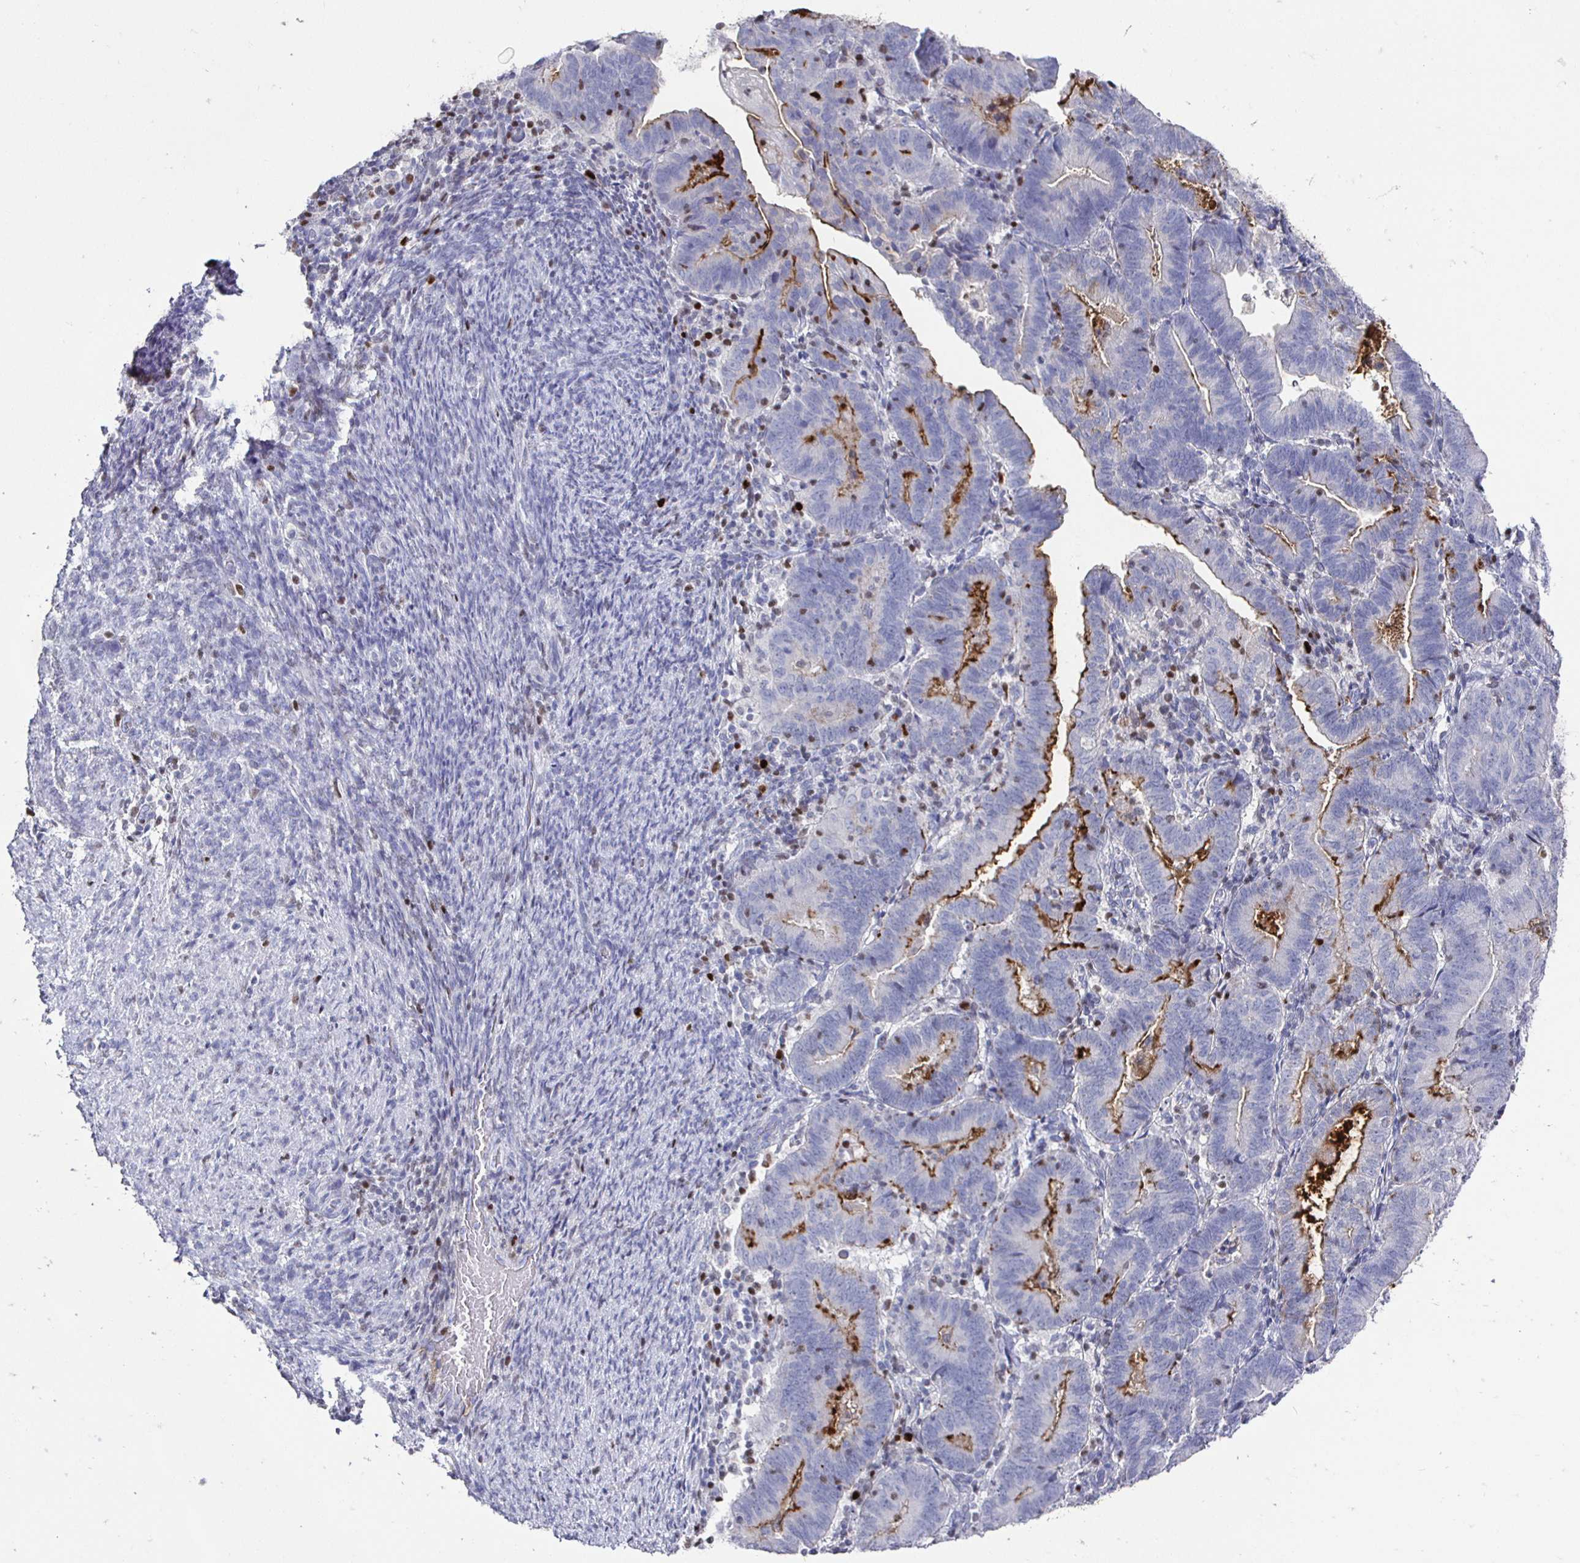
{"staining": {"intensity": "moderate", "quantity": "25%-75%", "location": "cytoplasmic/membranous"}, "tissue": "endometrial cancer", "cell_type": "Tumor cells", "image_type": "cancer", "snomed": [{"axis": "morphology", "description": "Adenocarcinoma, NOS"}, {"axis": "topography", "description": "Endometrium"}], "caption": "Immunohistochemistry (IHC) of human adenocarcinoma (endometrial) shows medium levels of moderate cytoplasmic/membranous expression in approximately 25%-75% of tumor cells.", "gene": "RUNX2", "patient": {"sex": "female", "age": 70}}